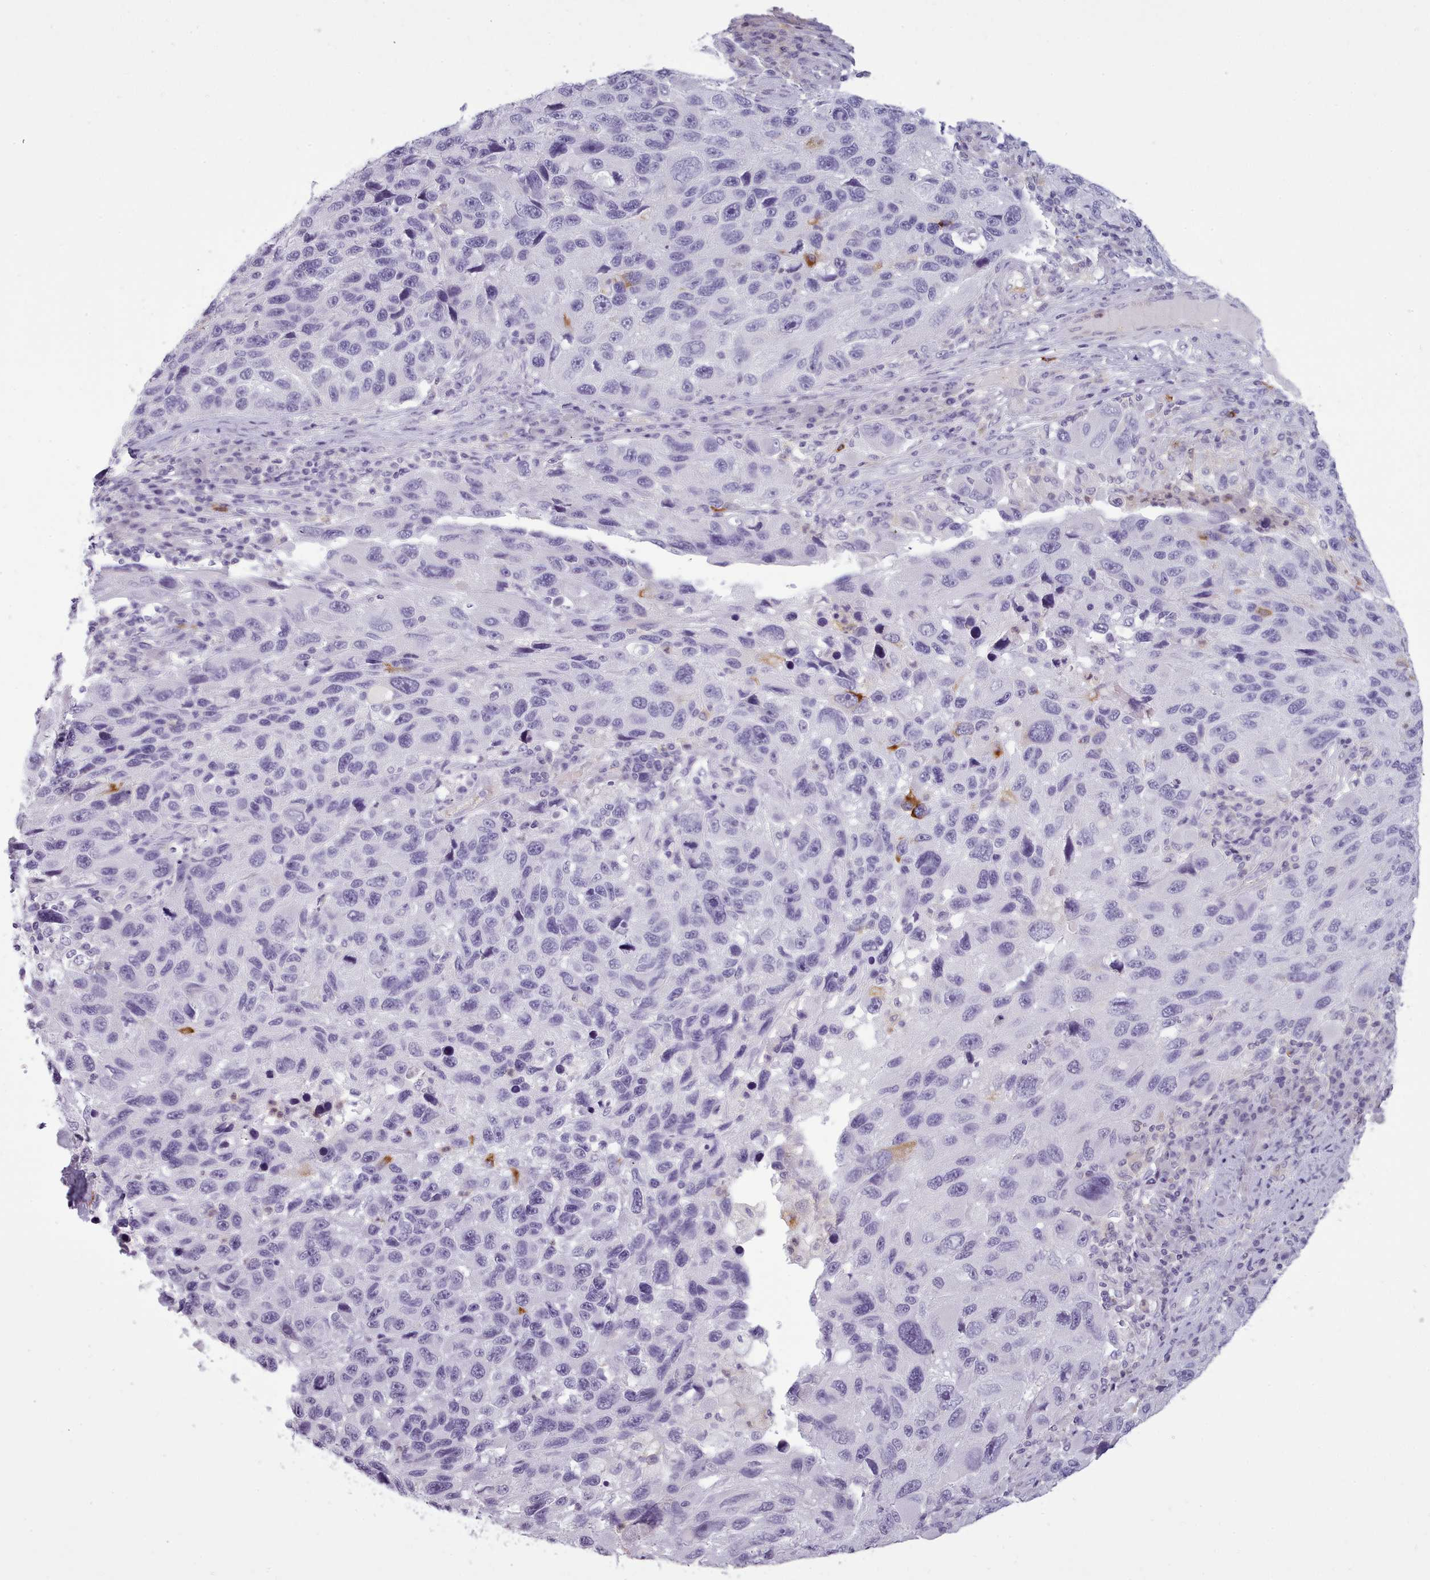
{"staining": {"intensity": "negative", "quantity": "none", "location": "none"}, "tissue": "melanoma", "cell_type": "Tumor cells", "image_type": "cancer", "snomed": [{"axis": "morphology", "description": "Malignant melanoma, NOS"}, {"axis": "topography", "description": "Skin"}], "caption": "IHC photomicrograph of neoplastic tissue: malignant melanoma stained with DAB displays no significant protein staining in tumor cells.", "gene": "NDST2", "patient": {"sex": "male", "age": 53}}